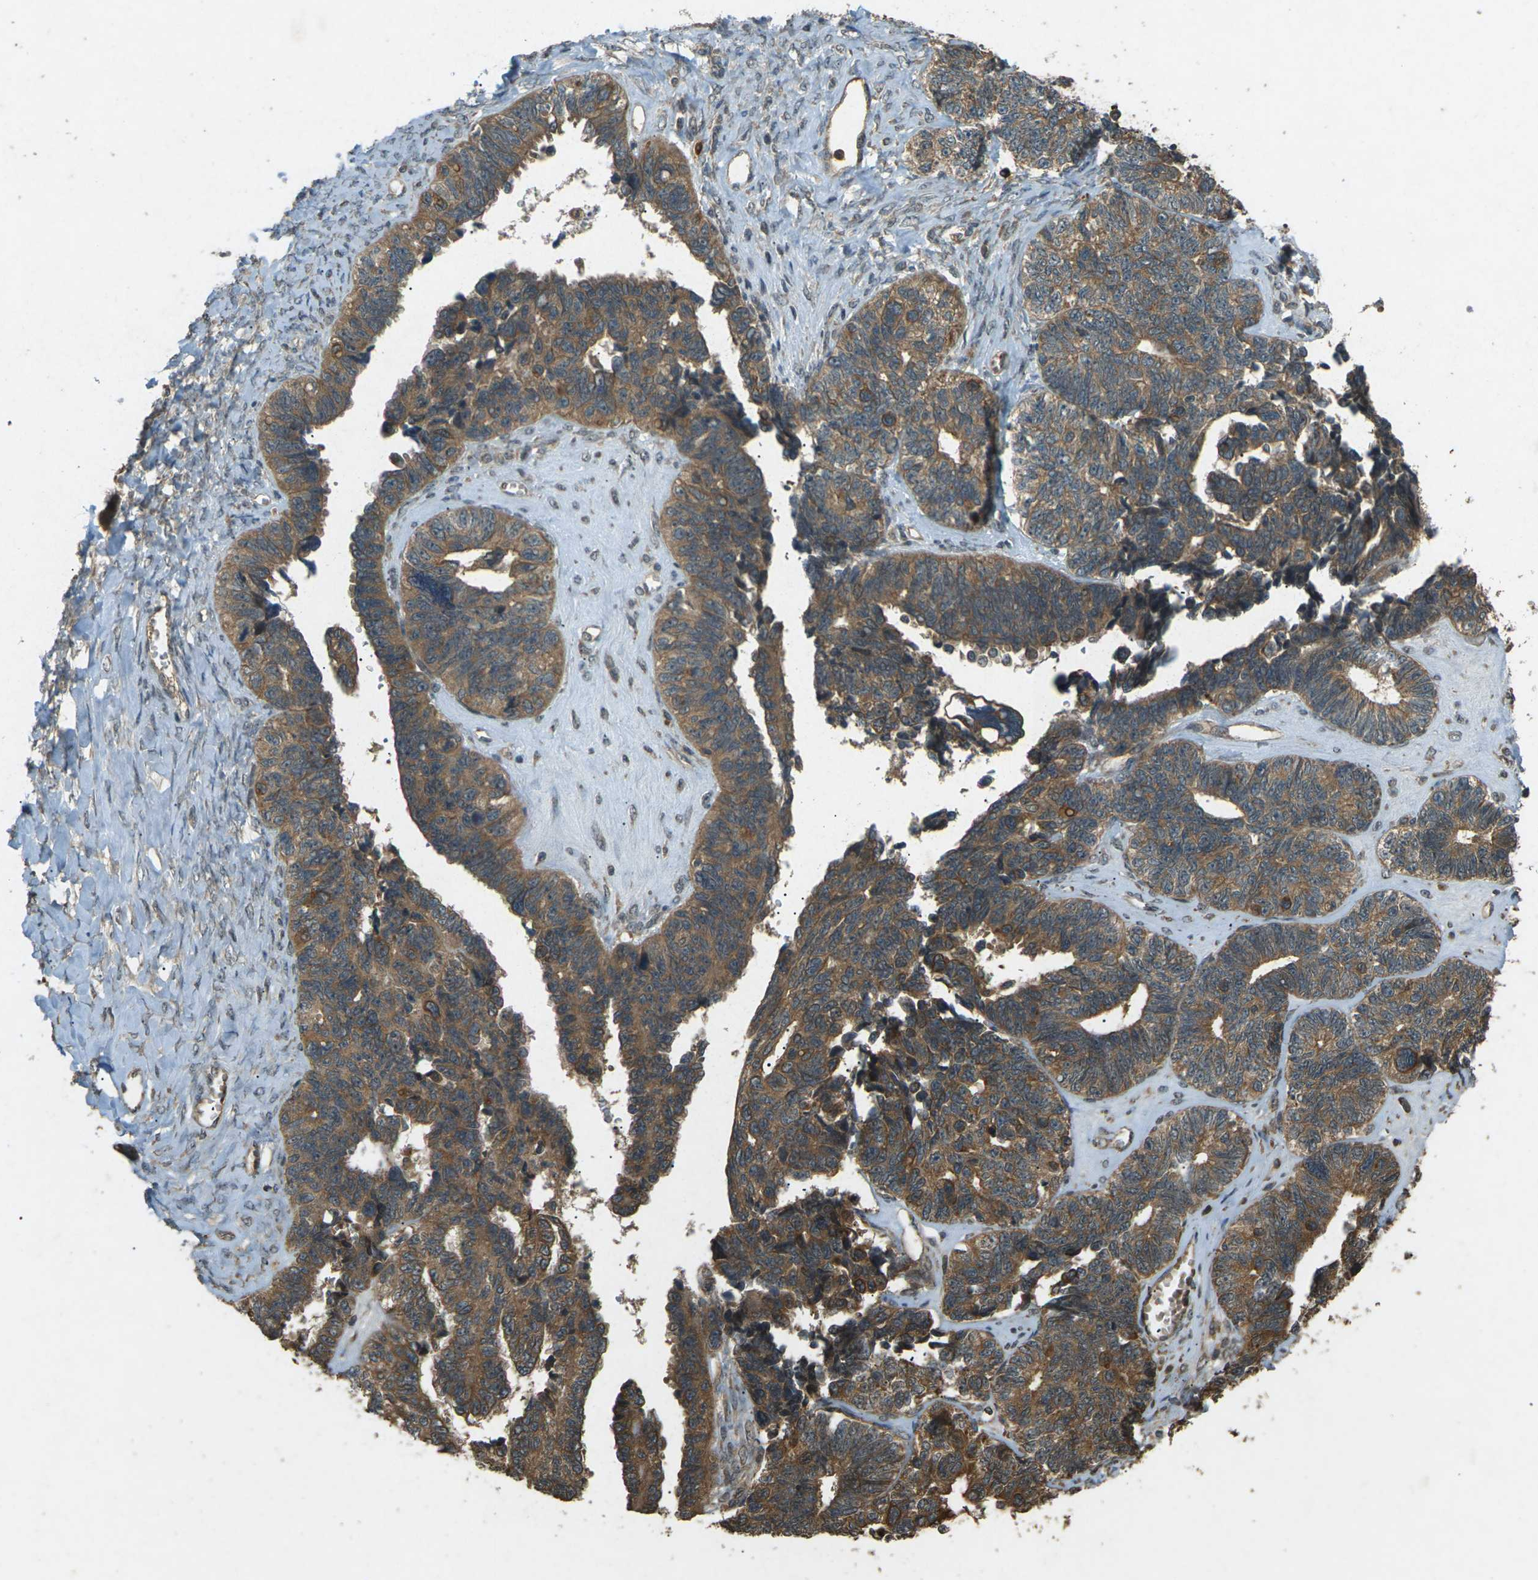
{"staining": {"intensity": "moderate", "quantity": ">75%", "location": "cytoplasmic/membranous"}, "tissue": "ovarian cancer", "cell_type": "Tumor cells", "image_type": "cancer", "snomed": [{"axis": "morphology", "description": "Cystadenocarcinoma, serous, NOS"}, {"axis": "topography", "description": "Ovary"}], "caption": "Tumor cells demonstrate medium levels of moderate cytoplasmic/membranous staining in approximately >75% of cells in human ovarian cancer (serous cystadenocarcinoma). Ihc stains the protein in brown and the nuclei are stained blue.", "gene": "TAP1", "patient": {"sex": "female", "age": 79}}